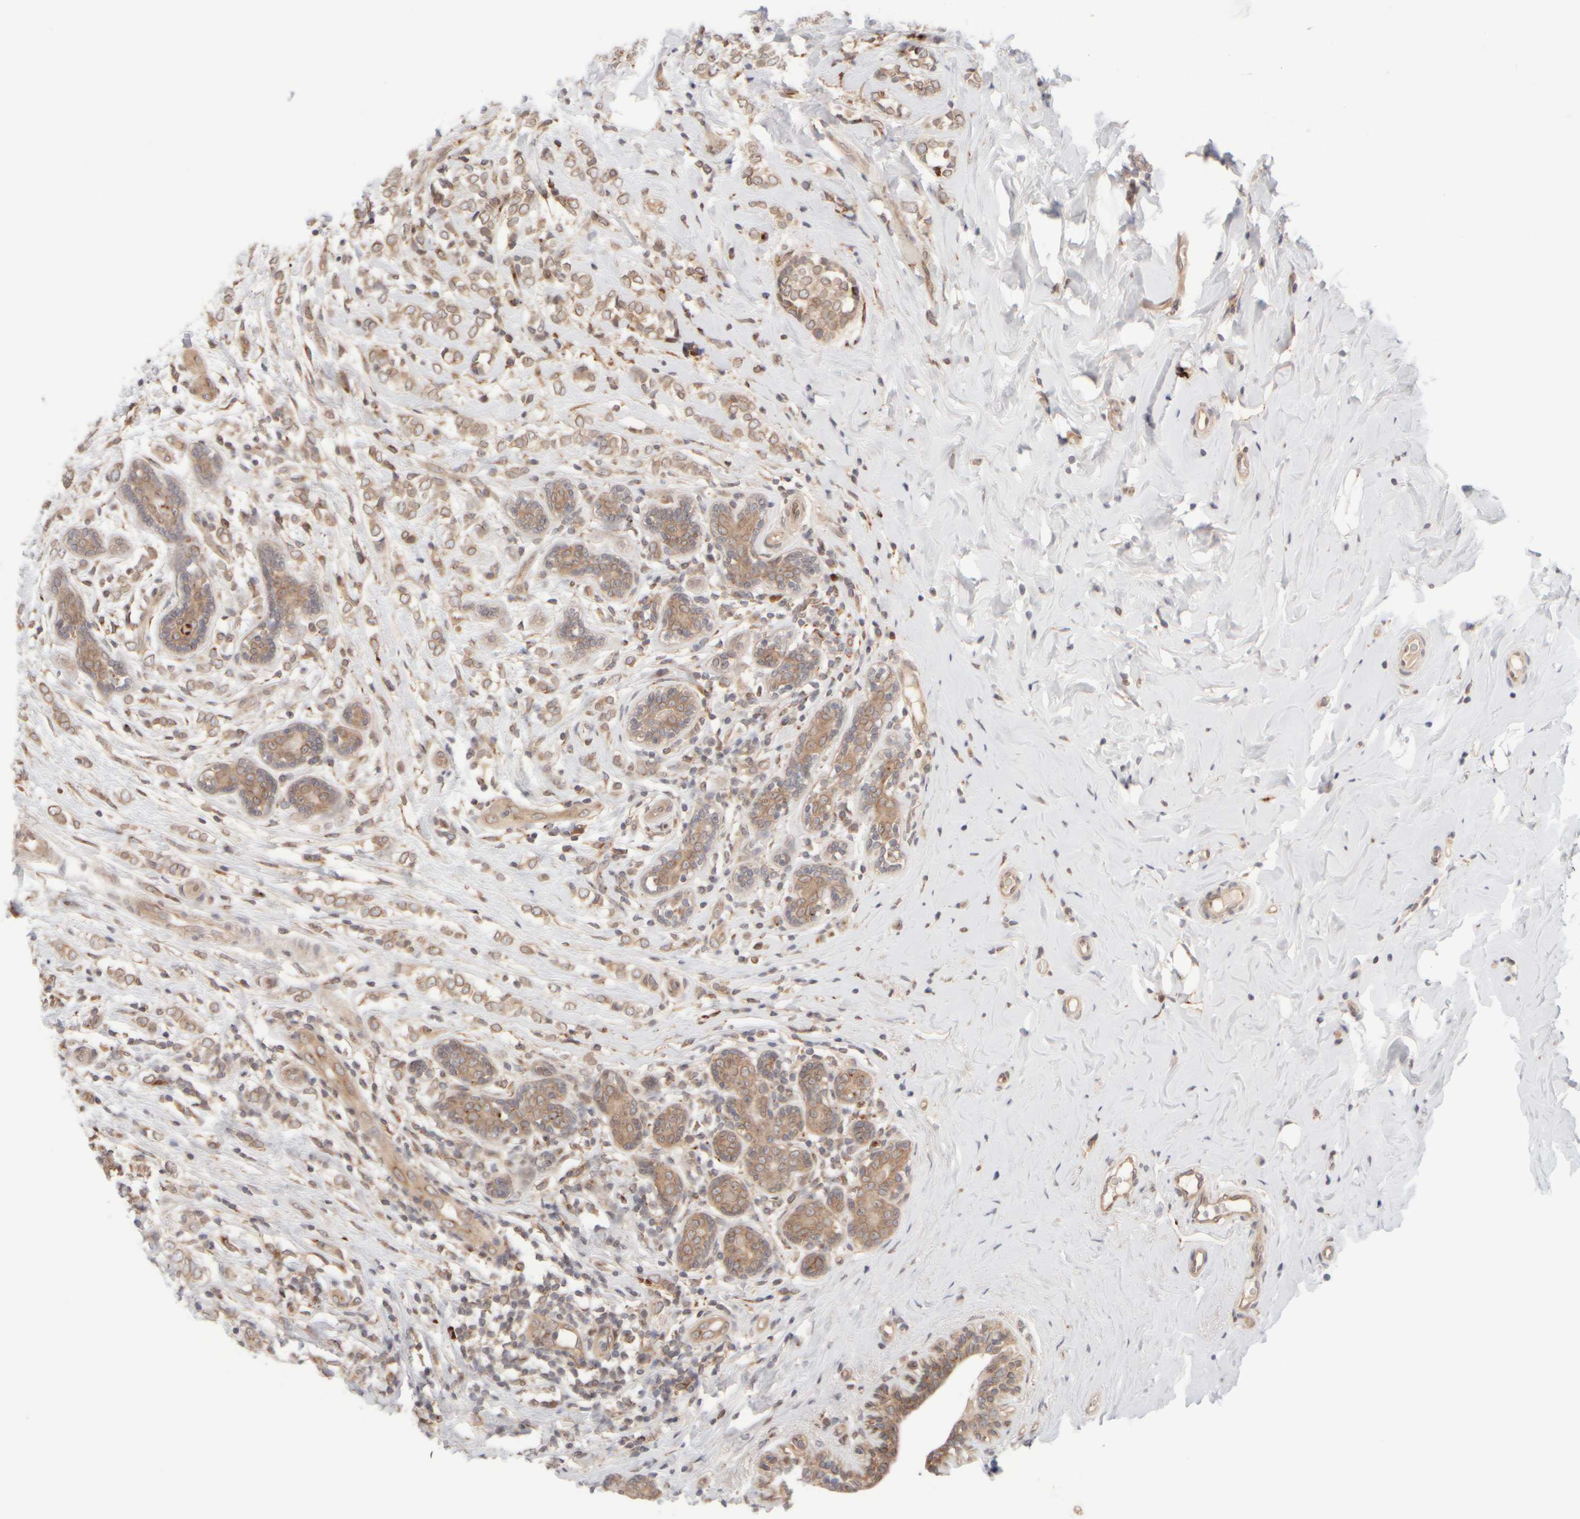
{"staining": {"intensity": "weak", "quantity": ">75%", "location": "cytoplasmic/membranous"}, "tissue": "breast cancer", "cell_type": "Tumor cells", "image_type": "cancer", "snomed": [{"axis": "morphology", "description": "Normal tissue, NOS"}, {"axis": "morphology", "description": "Lobular carcinoma"}, {"axis": "topography", "description": "Breast"}], "caption": "Breast lobular carcinoma stained with a brown dye demonstrates weak cytoplasmic/membranous positive staining in about >75% of tumor cells.", "gene": "GCN1", "patient": {"sex": "female", "age": 47}}